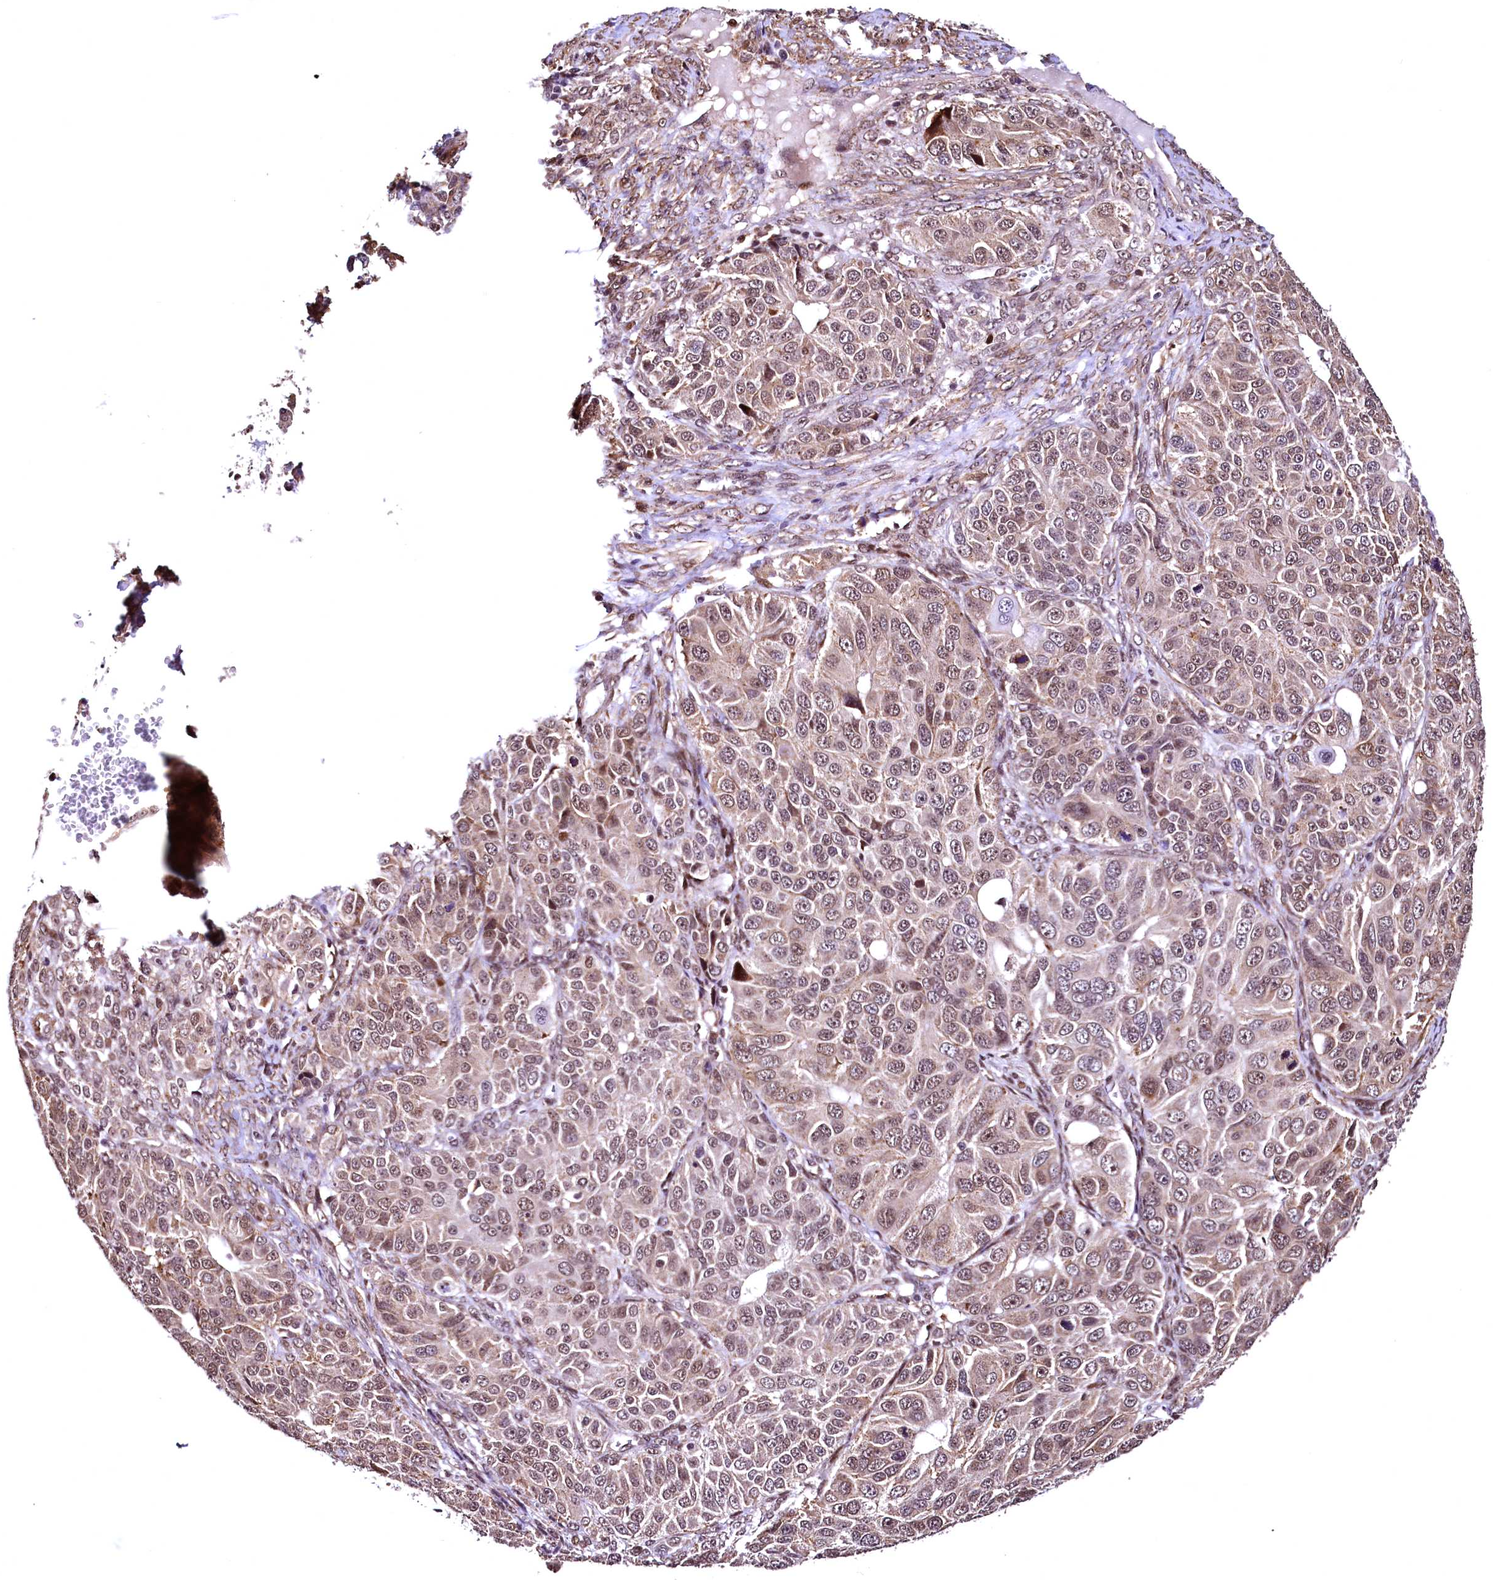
{"staining": {"intensity": "weak", "quantity": "25%-75%", "location": "cytoplasmic/membranous,nuclear"}, "tissue": "ovarian cancer", "cell_type": "Tumor cells", "image_type": "cancer", "snomed": [{"axis": "morphology", "description": "Carcinoma, endometroid"}, {"axis": "topography", "description": "Ovary"}], "caption": "Ovarian cancer (endometroid carcinoma) tissue displays weak cytoplasmic/membranous and nuclear staining in approximately 25%-75% of tumor cells", "gene": "PDS5B", "patient": {"sex": "female", "age": 51}}